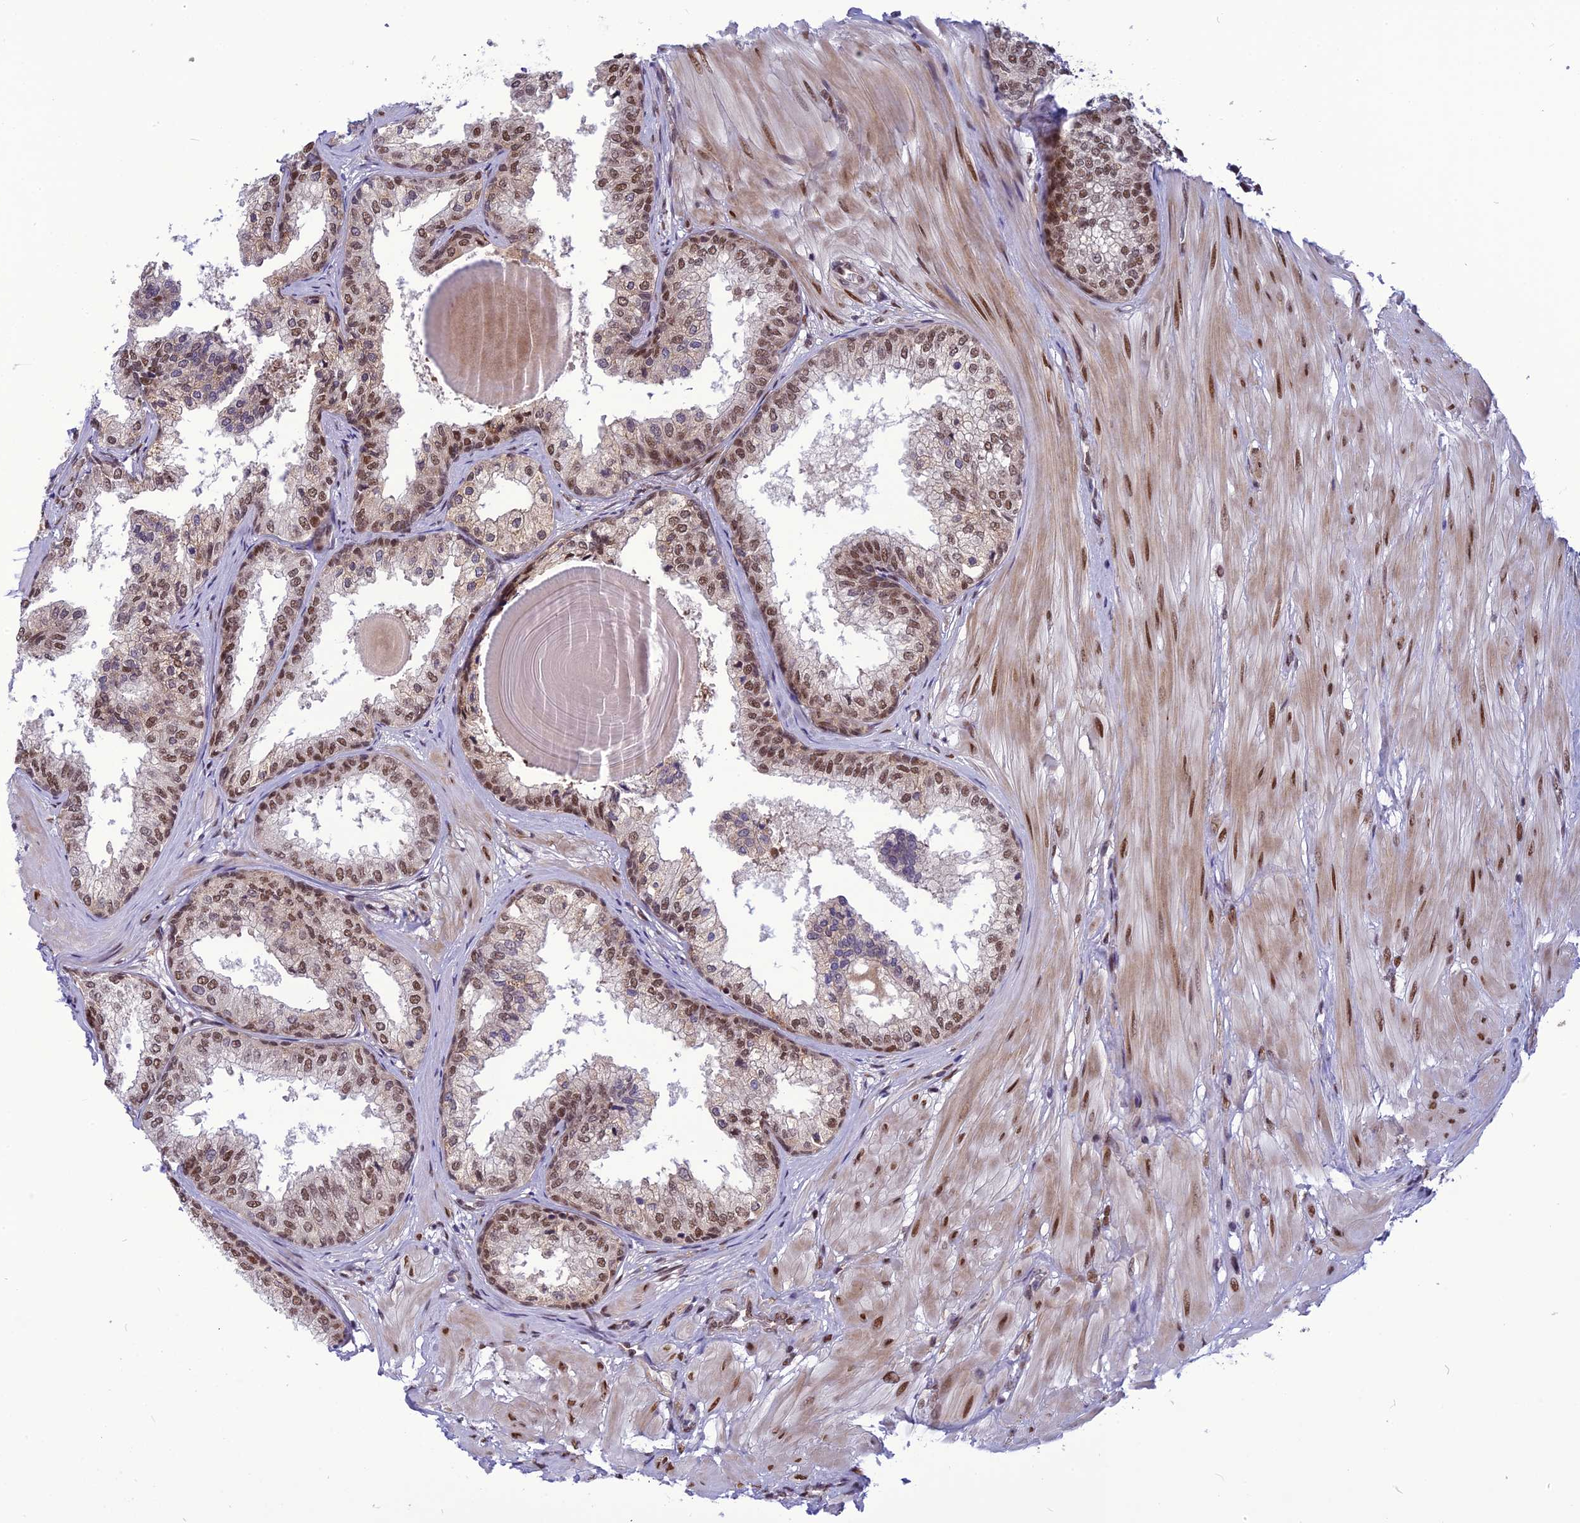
{"staining": {"intensity": "moderate", "quantity": ">75%", "location": "nuclear"}, "tissue": "prostate", "cell_type": "Glandular cells", "image_type": "normal", "snomed": [{"axis": "morphology", "description": "Normal tissue, NOS"}, {"axis": "topography", "description": "Prostate"}], "caption": "This is a micrograph of IHC staining of unremarkable prostate, which shows moderate staining in the nuclear of glandular cells.", "gene": "RTRAF", "patient": {"sex": "male", "age": 48}}